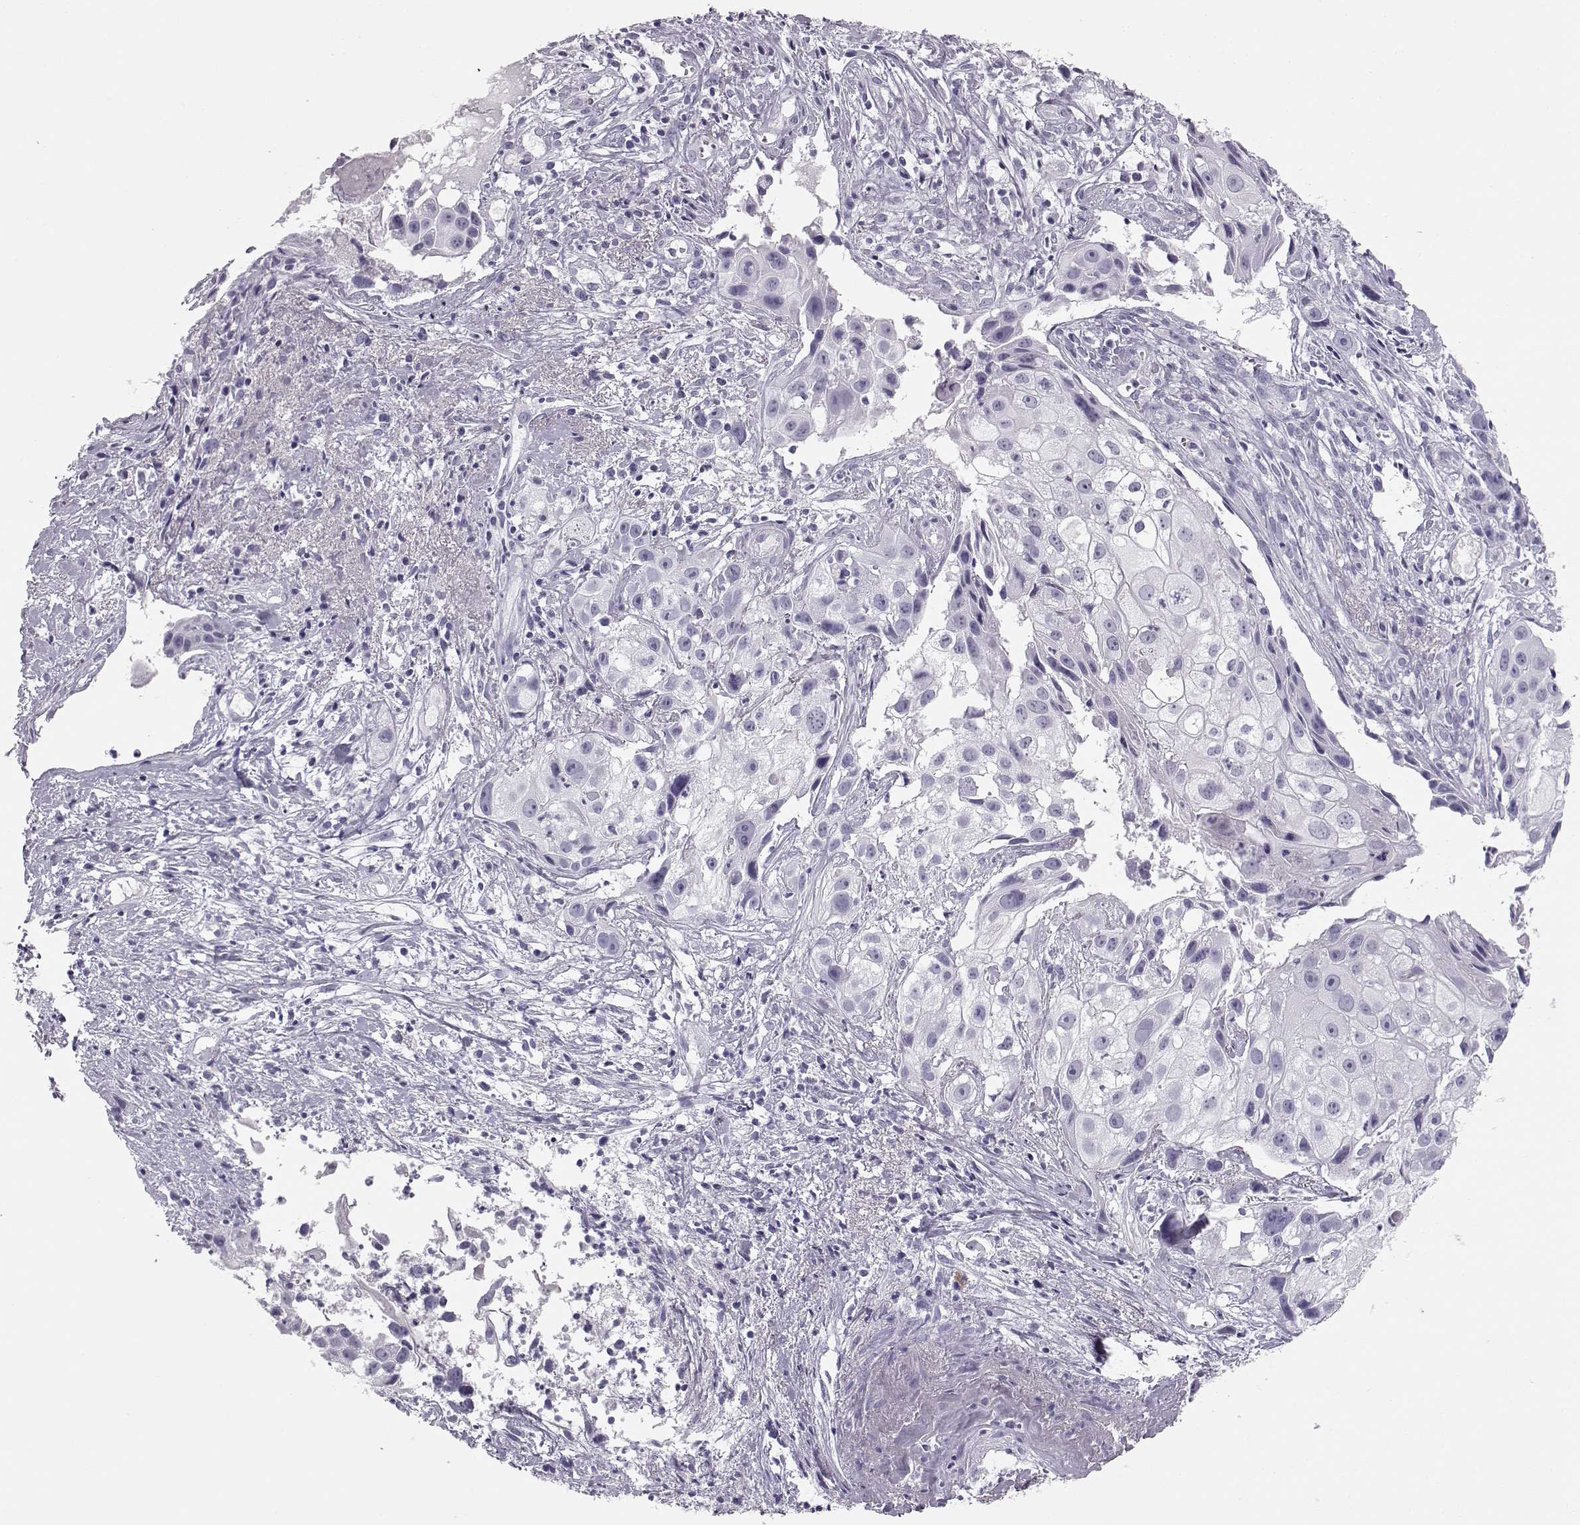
{"staining": {"intensity": "negative", "quantity": "none", "location": "none"}, "tissue": "cervical cancer", "cell_type": "Tumor cells", "image_type": "cancer", "snomed": [{"axis": "morphology", "description": "Squamous cell carcinoma, NOS"}, {"axis": "topography", "description": "Cervix"}], "caption": "Cervical cancer (squamous cell carcinoma) stained for a protein using immunohistochemistry demonstrates no staining tumor cells.", "gene": "BFSP2", "patient": {"sex": "female", "age": 53}}